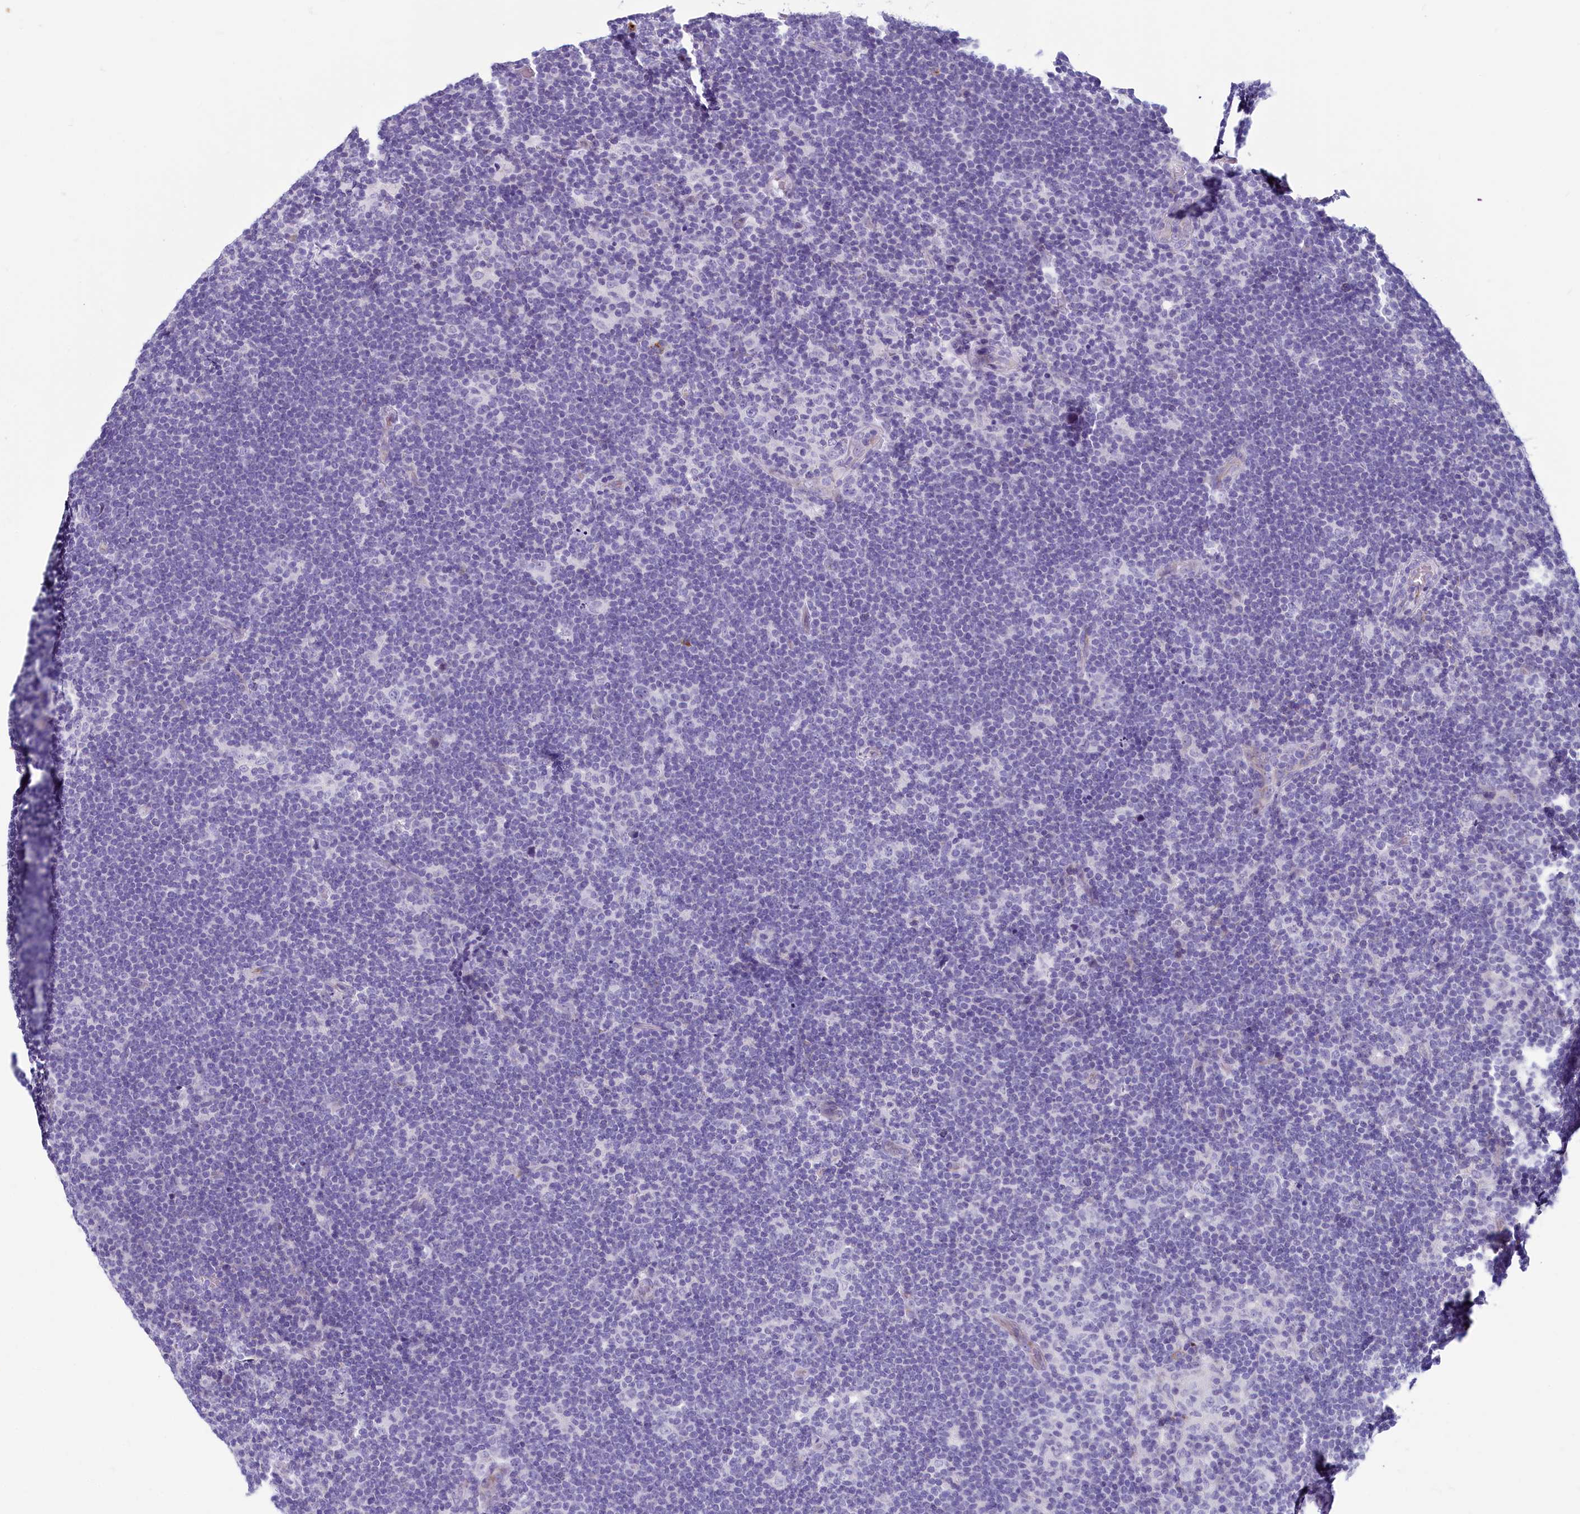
{"staining": {"intensity": "negative", "quantity": "none", "location": "none"}, "tissue": "lymphoma", "cell_type": "Tumor cells", "image_type": "cancer", "snomed": [{"axis": "morphology", "description": "Hodgkin's disease, NOS"}, {"axis": "topography", "description": "Lymph node"}], "caption": "Hodgkin's disease was stained to show a protein in brown. There is no significant staining in tumor cells.", "gene": "INSC", "patient": {"sex": "female", "age": 57}}